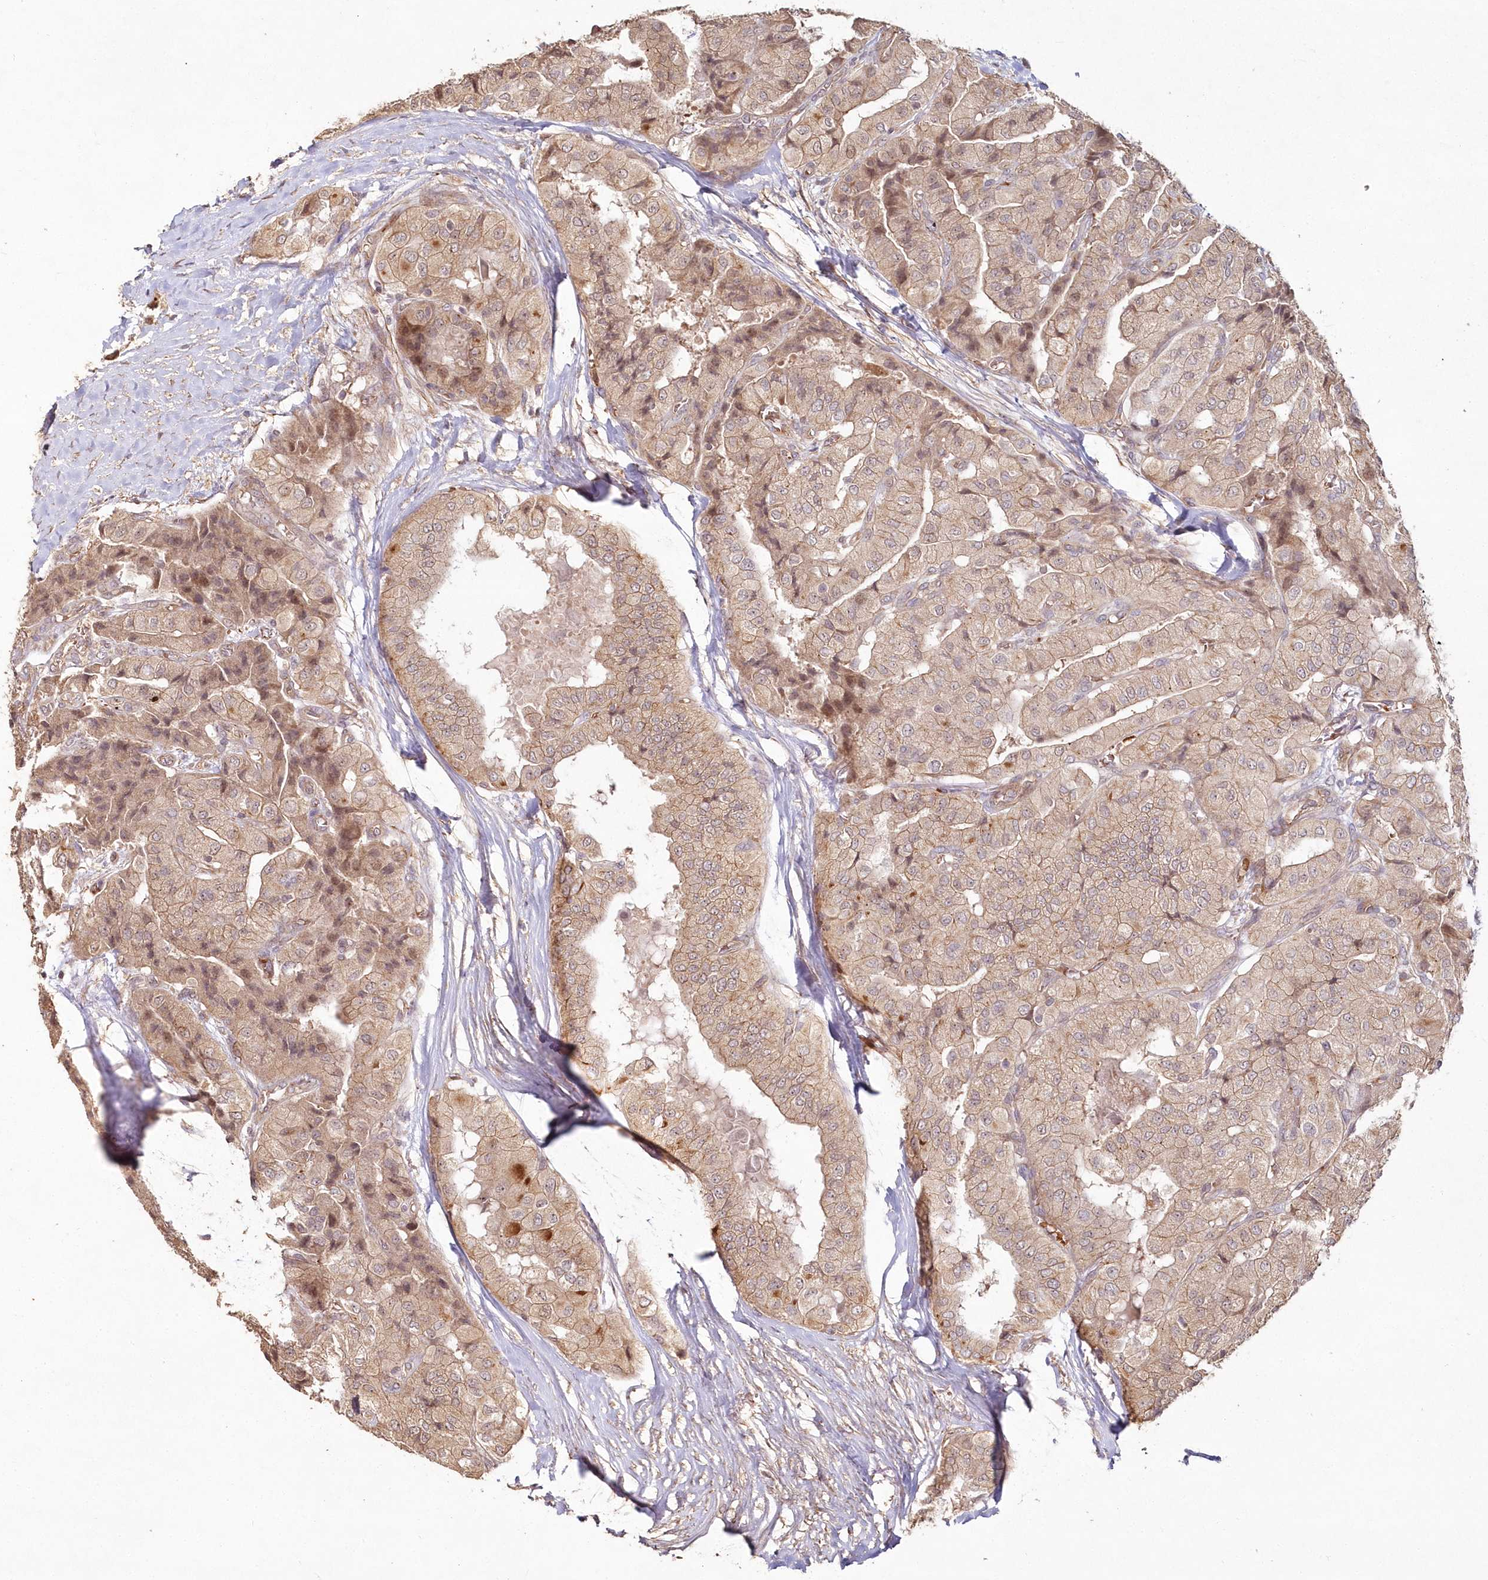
{"staining": {"intensity": "moderate", "quantity": ">75%", "location": "cytoplasmic/membranous,nuclear"}, "tissue": "thyroid cancer", "cell_type": "Tumor cells", "image_type": "cancer", "snomed": [{"axis": "morphology", "description": "Papillary adenocarcinoma, NOS"}, {"axis": "topography", "description": "Thyroid gland"}], "caption": "Thyroid cancer was stained to show a protein in brown. There is medium levels of moderate cytoplasmic/membranous and nuclear staining in approximately >75% of tumor cells.", "gene": "HYCC2", "patient": {"sex": "female", "age": 59}}